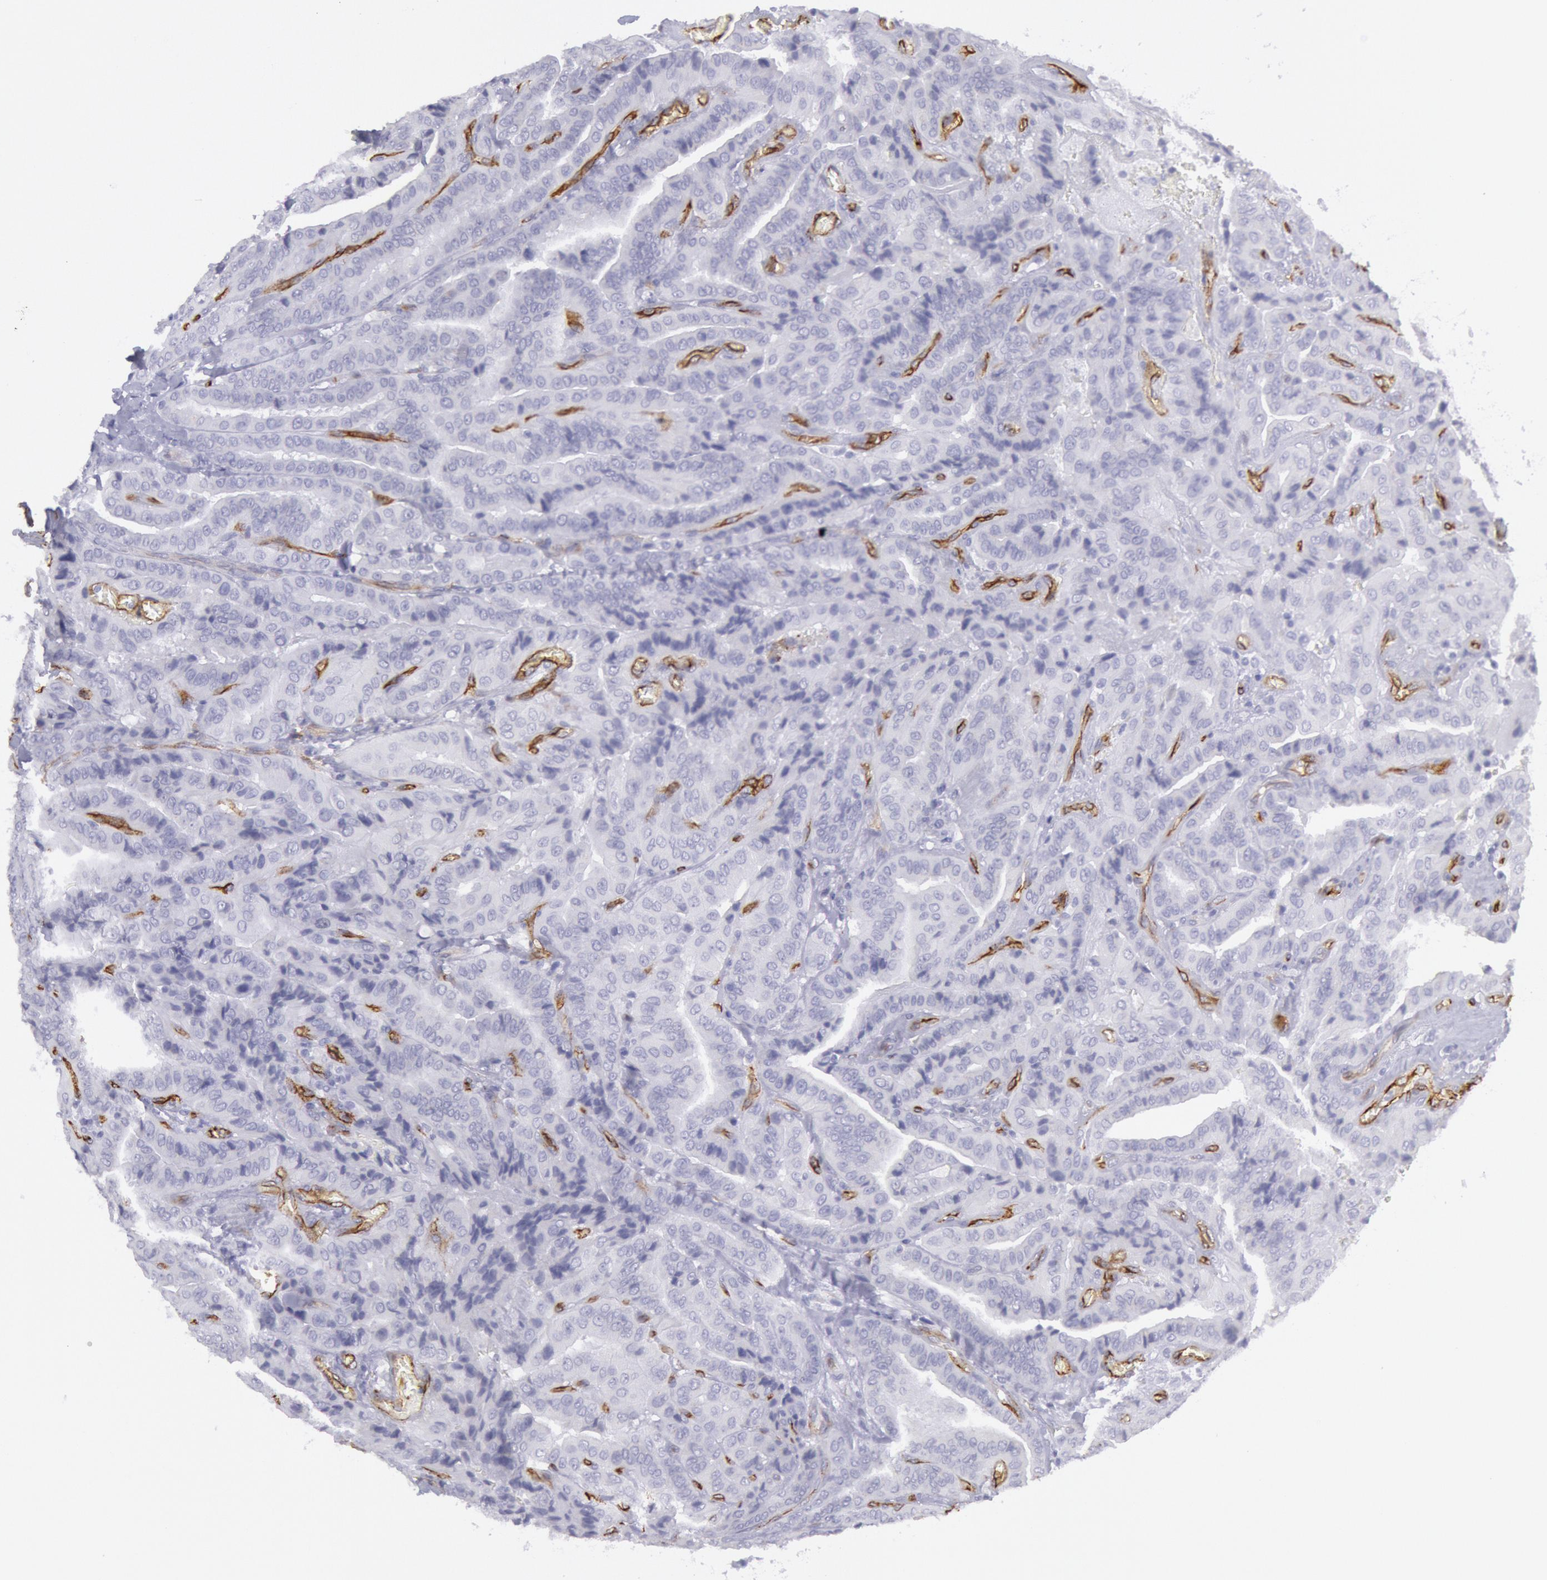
{"staining": {"intensity": "negative", "quantity": "none", "location": "none"}, "tissue": "thyroid cancer", "cell_type": "Tumor cells", "image_type": "cancer", "snomed": [{"axis": "morphology", "description": "Papillary adenocarcinoma, NOS"}, {"axis": "topography", "description": "Thyroid gland"}], "caption": "A histopathology image of thyroid cancer stained for a protein demonstrates no brown staining in tumor cells.", "gene": "CDH13", "patient": {"sex": "female", "age": 71}}